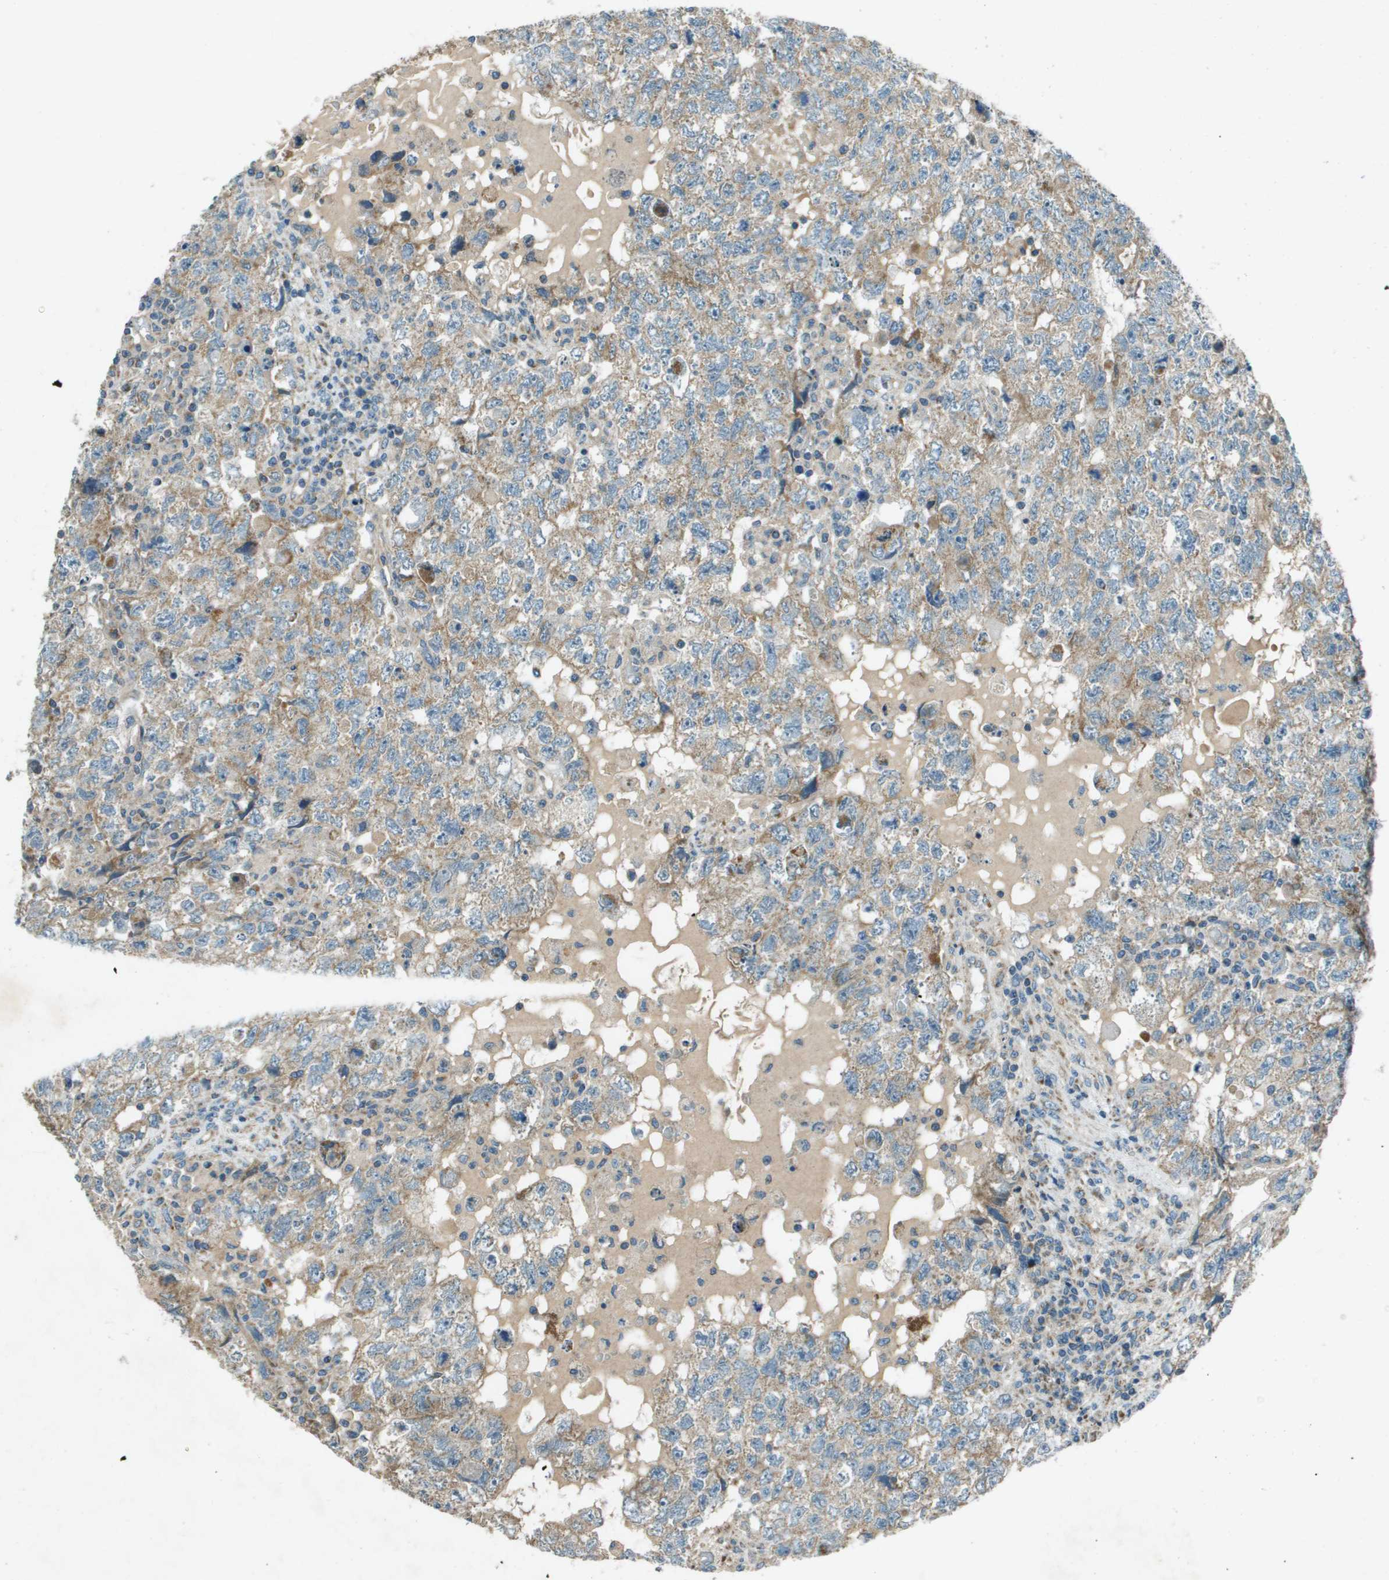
{"staining": {"intensity": "weak", "quantity": ">75%", "location": "cytoplasmic/membranous"}, "tissue": "testis cancer", "cell_type": "Tumor cells", "image_type": "cancer", "snomed": [{"axis": "morphology", "description": "Seminoma, NOS"}, {"axis": "topography", "description": "Testis"}], "caption": "About >75% of tumor cells in testis cancer (seminoma) exhibit weak cytoplasmic/membranous protein positivity as visualized by brown immunohistochemical staining.", "gene": "MIGA1", "patient": {"sex": "male", "age": 22}}